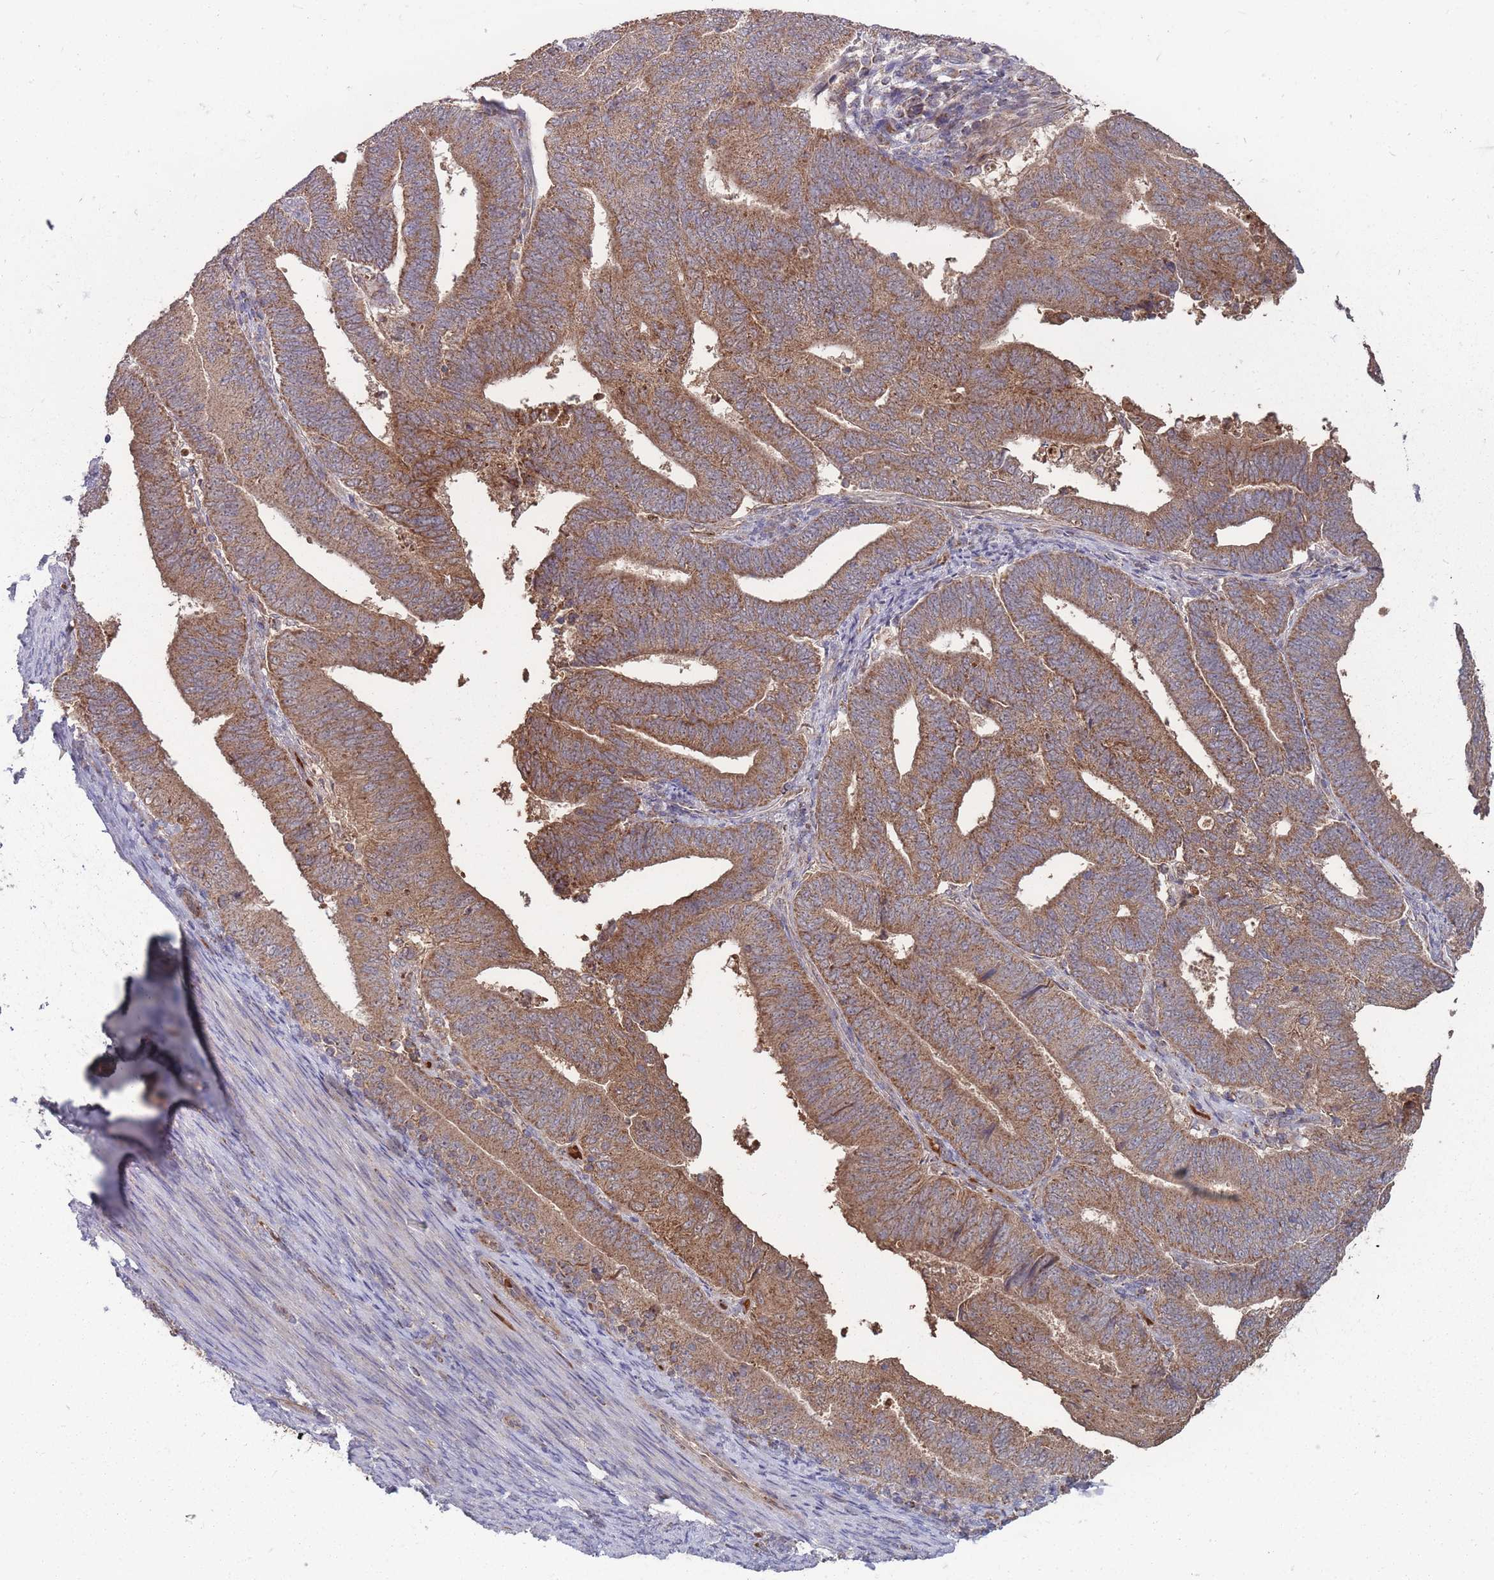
{"staining": {"intensity": "moderate", "quantity": ">75%", "location": "cytoplasmic/membranous"}, "tissue": "endometrial cancer", "cell_type": "Tumor cells", "image_type": "cancer", "snomed": [{"axis": "morphology", "description": "Adenocarcinoma, NOS"}, {"axis": "topography", "description": "Endometrium"}], "caption": "Endometrial cancer stained with DAB (3,3'-diaminobenzidine) immunohistochemistry shows medium levels of moderate cytoplasmic/membranous expression in about >75% of tumor cells.", "gene": "SLC35B4", "patient": {"sex": "female", "age": 70}}